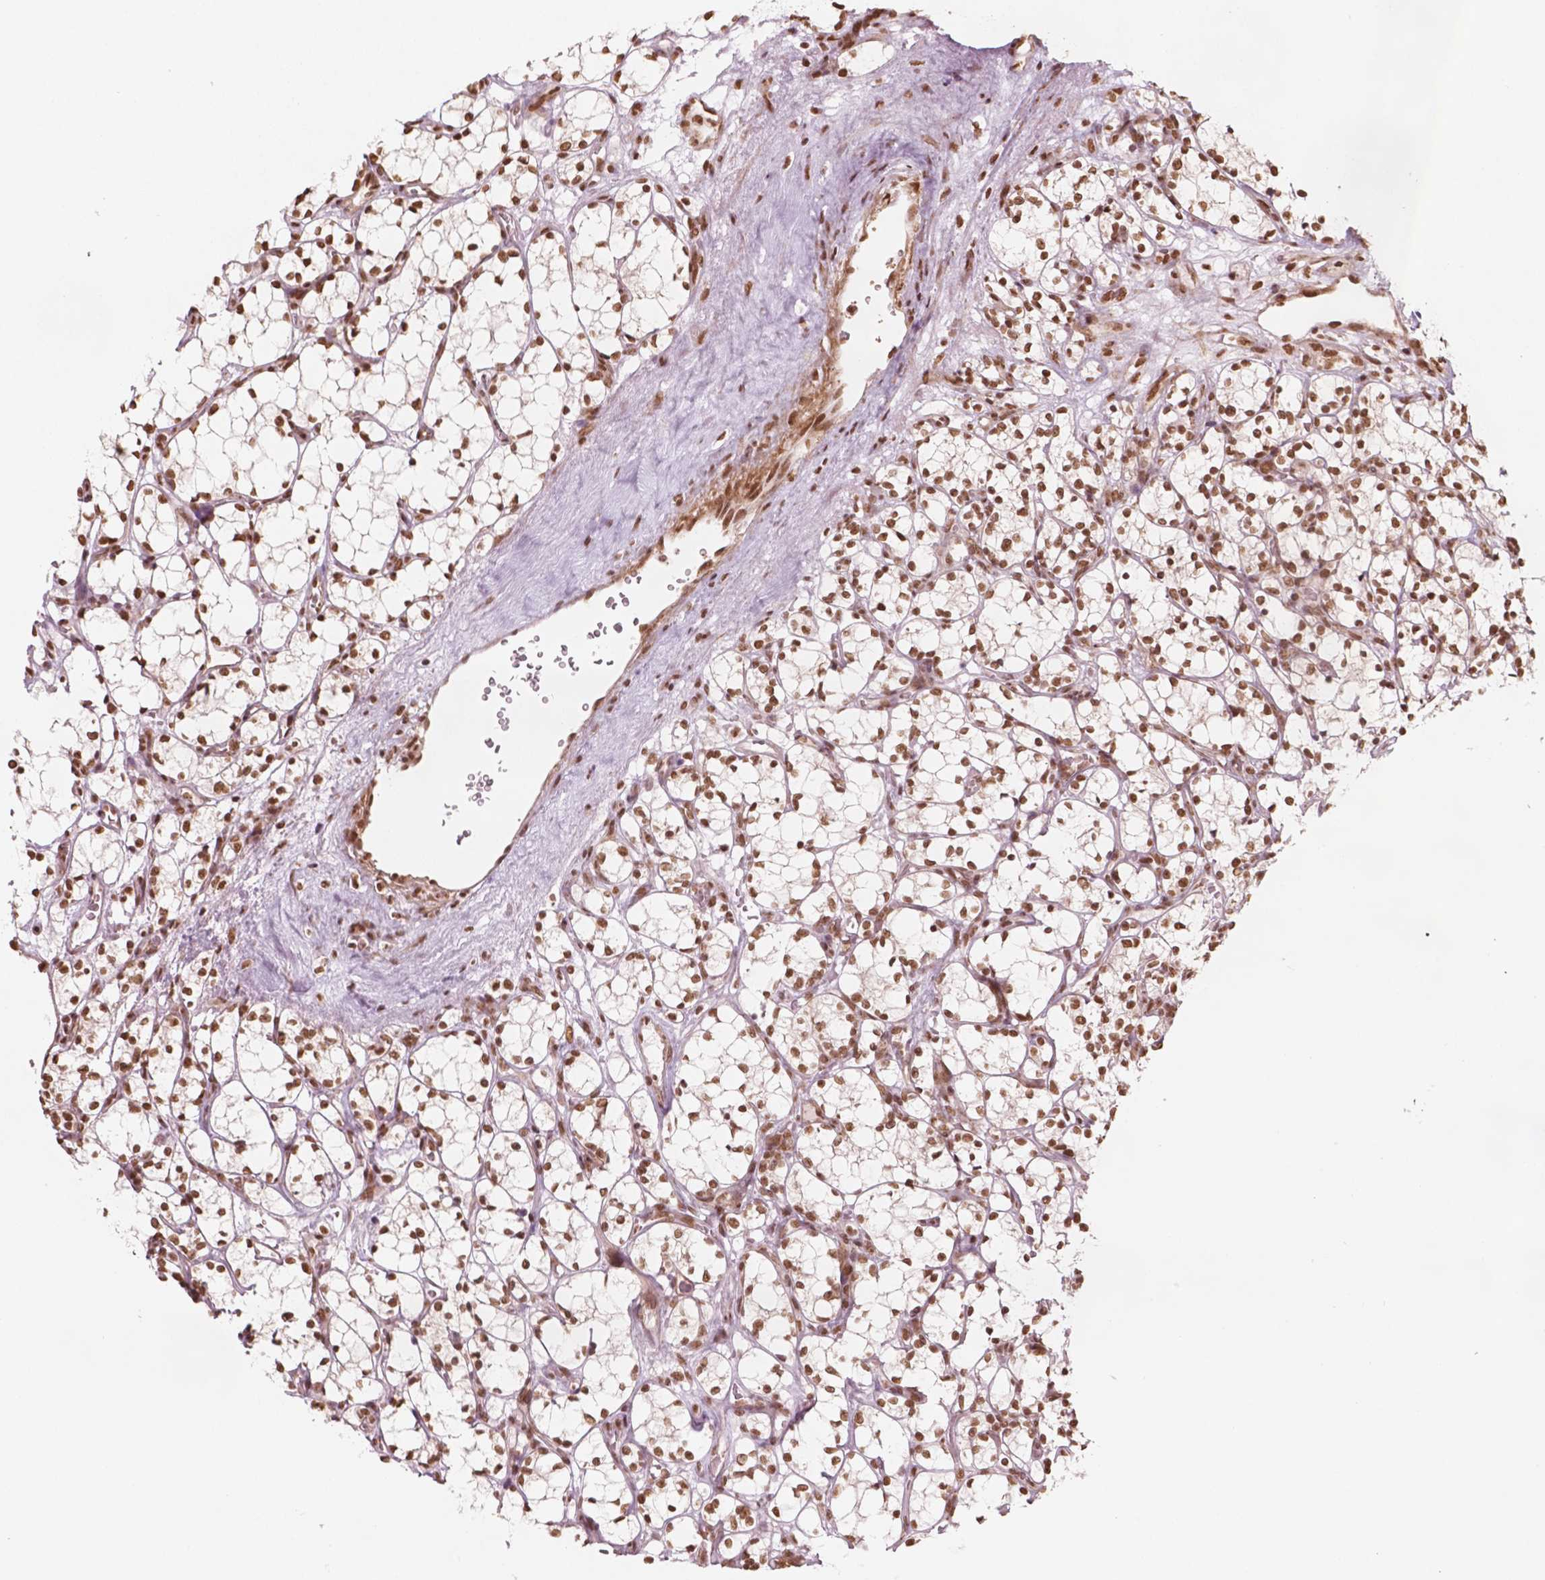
{"staining": {"intensity": "strong", "quantity": ">75%", "location": "nuclear"}, "tissue": "renal cancer", "cell_type": "Tumor cells", "image_type": "cancer", "snomed": [{"axis": "morphology", "description": "Adenocarcinoma, NOS"}, {"axis": "topography", "description": "Kidney"}], "caption": "Tumor cells reveal strong nuclear positivity in about >75% of cells in adenocarcinoma (renal).", "gene": "GTF3C5", "patient": {"sex": "female", "age": 69}}